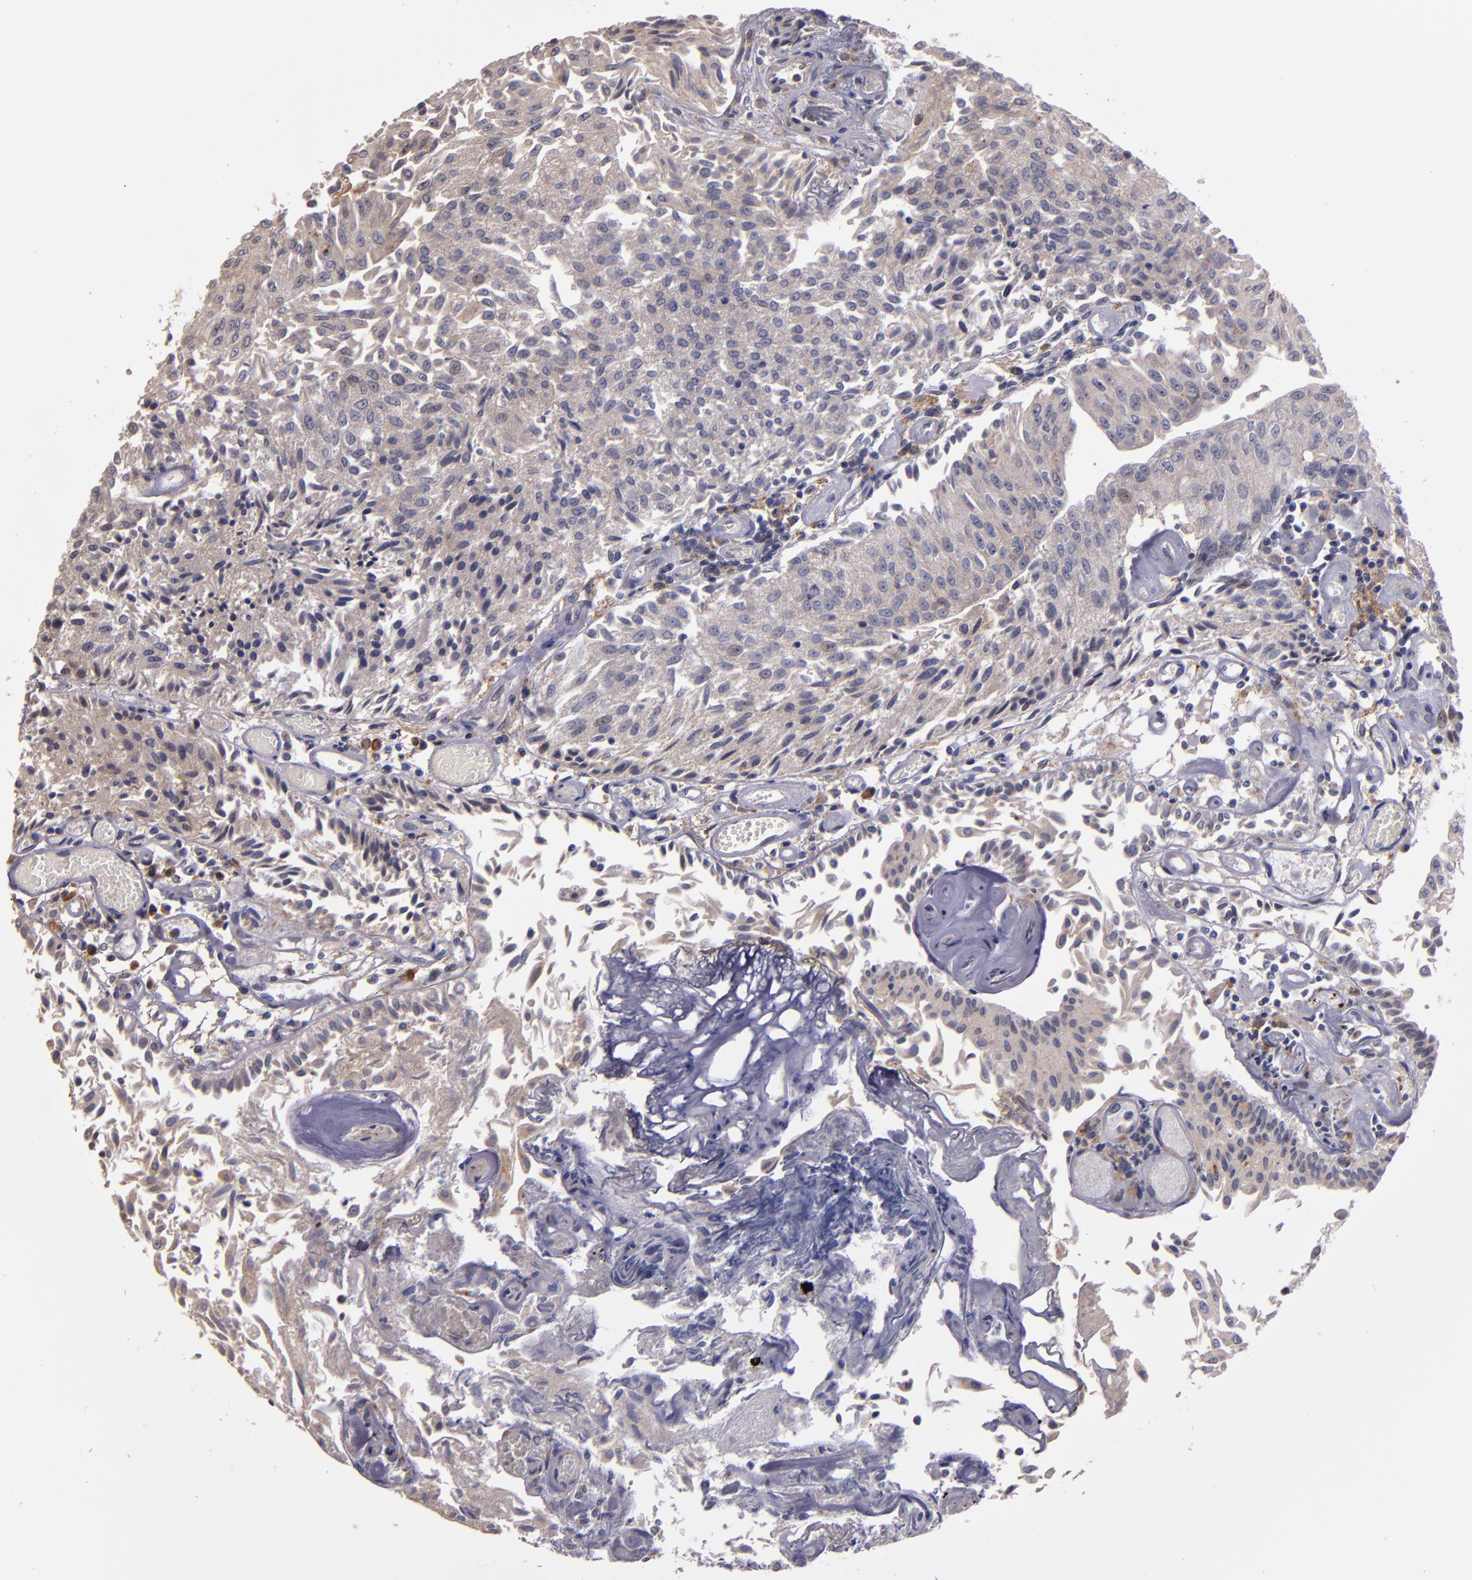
{"staining": {"intensity": "weak", "quantity": ">75%", "location": "cytoplasmic/membranous"}, "tissue": "urothelial cancer", "cell_type": "Tumor cells", "image_type": "cancer", "snomed": [{"axis": "morphology", "description": "Urothelial carcinoma, Low grade"}, {"axis": "topography", "description": "Urinary bladder"}], "caption": "Urothelial cancer tissue shows weak cytoplasmic/membranous expression in approximately >75% of tumor cells", "gene": "IFIH1", "patient": {"sex": "male", "age": 86}}